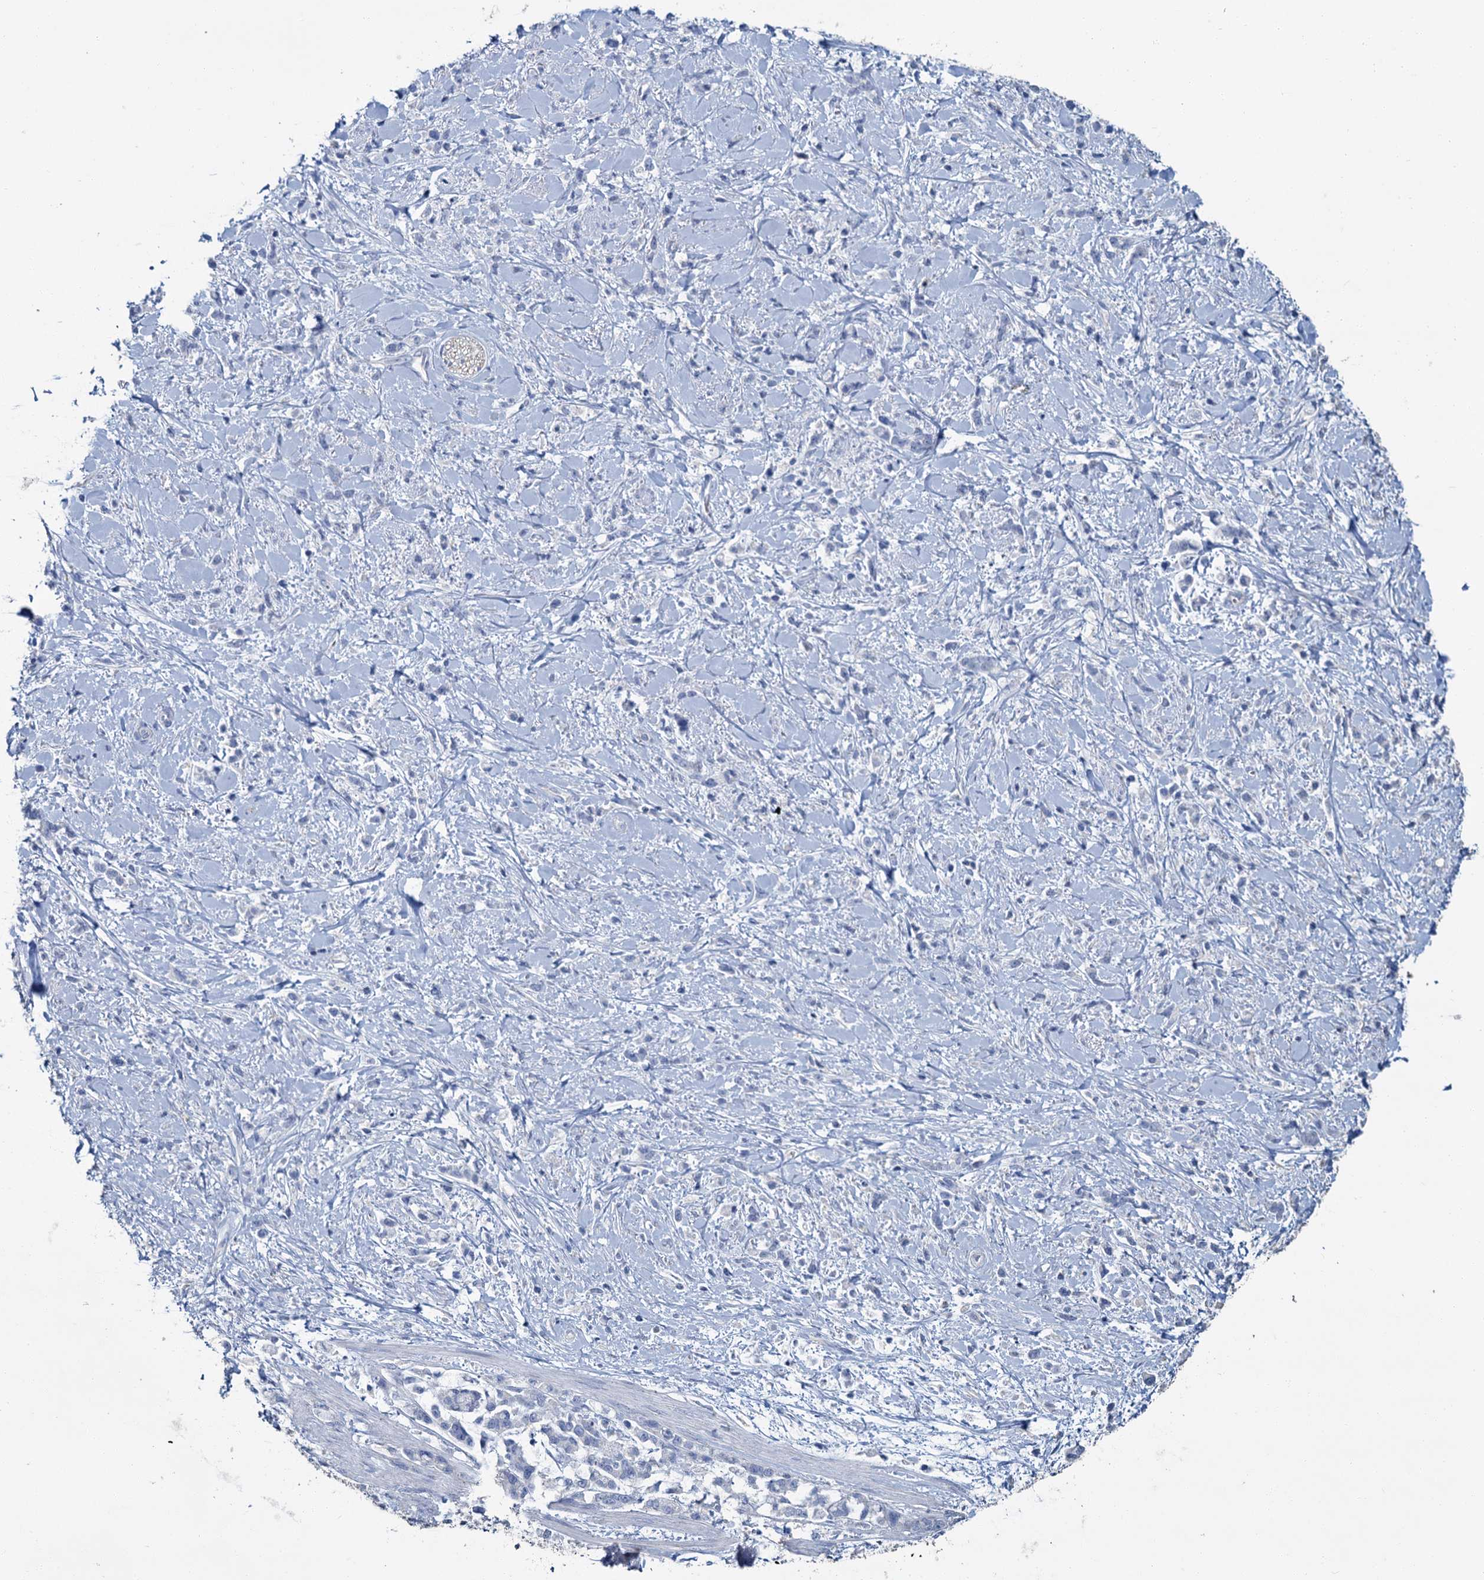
{"staining": {"intensity": "negative", "quantity": "none", "location": "none"}, "tissue": "stomach cancer", "cell_type": "Tumor cells", "image_type": "cancer", "snomed": [{"axis": "morphology", "description": "Adenocarcinoma, NOS"}, {"axis": "topography", "description": "Stomach"}], "caption": "IHC image of neoplastic tissue: human adenocarcinoma (stomach) stained with DAB (3,3'-diaminobenzidine) shows no significant protein positivity in tumor cells.", "gene": "SNCB", "patient": {"sex": "female", "age": 60}}